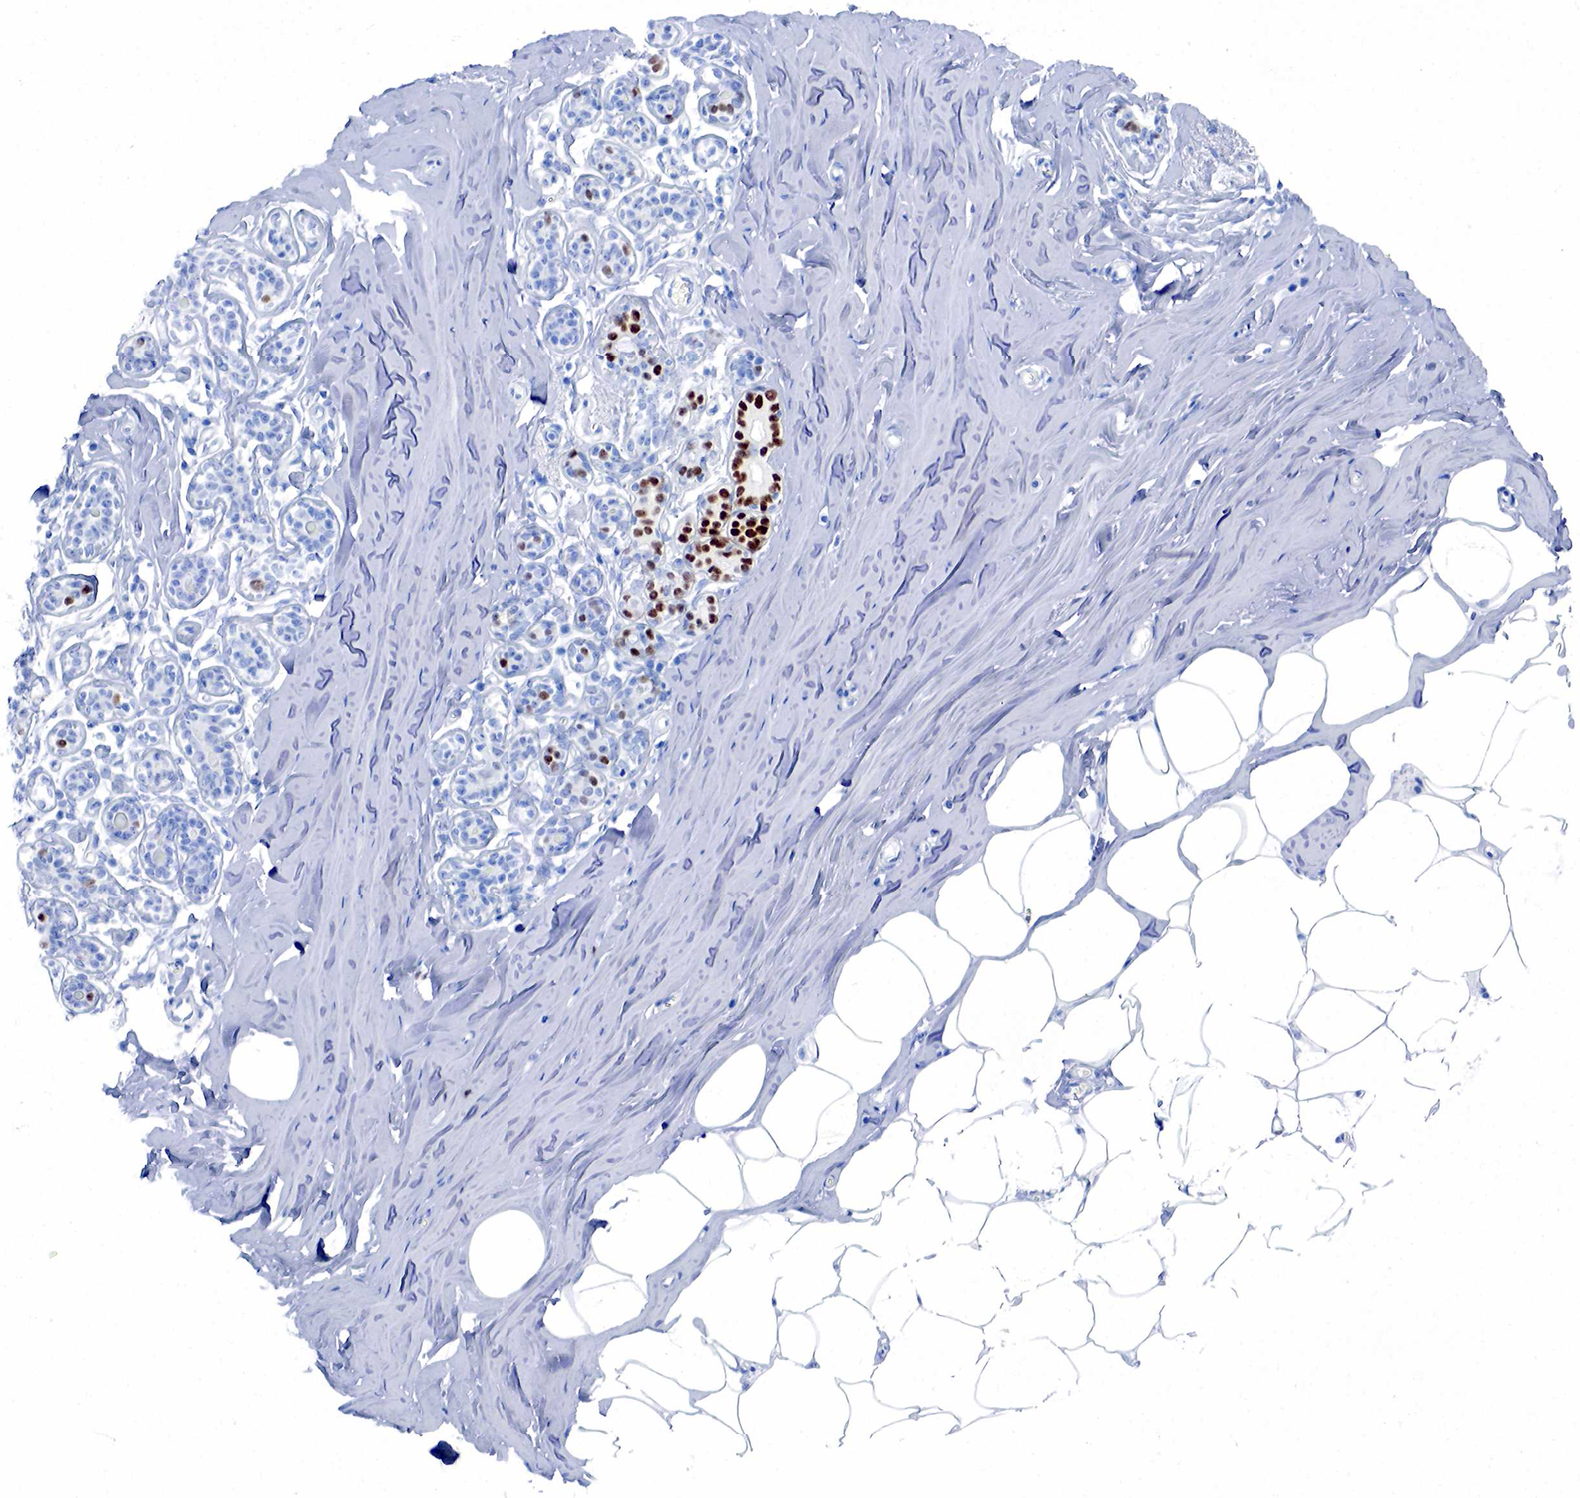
{"staining": {"intensity": "negative", "quantity": "none", "location": "none"}, "tissue": "breast", "cell_type": "Adipocytes", "image_type": "normal", "snomed": [{"axis": "morphology", "description": "Normal tissue, NOS"}, {"axis": "topography", "description": "Breast"}], "caption": "A micrograph of human breast is negative for staining in adipocytes.", "gene": "ESR1", "patient": {"sex": "female", "age": 45}}